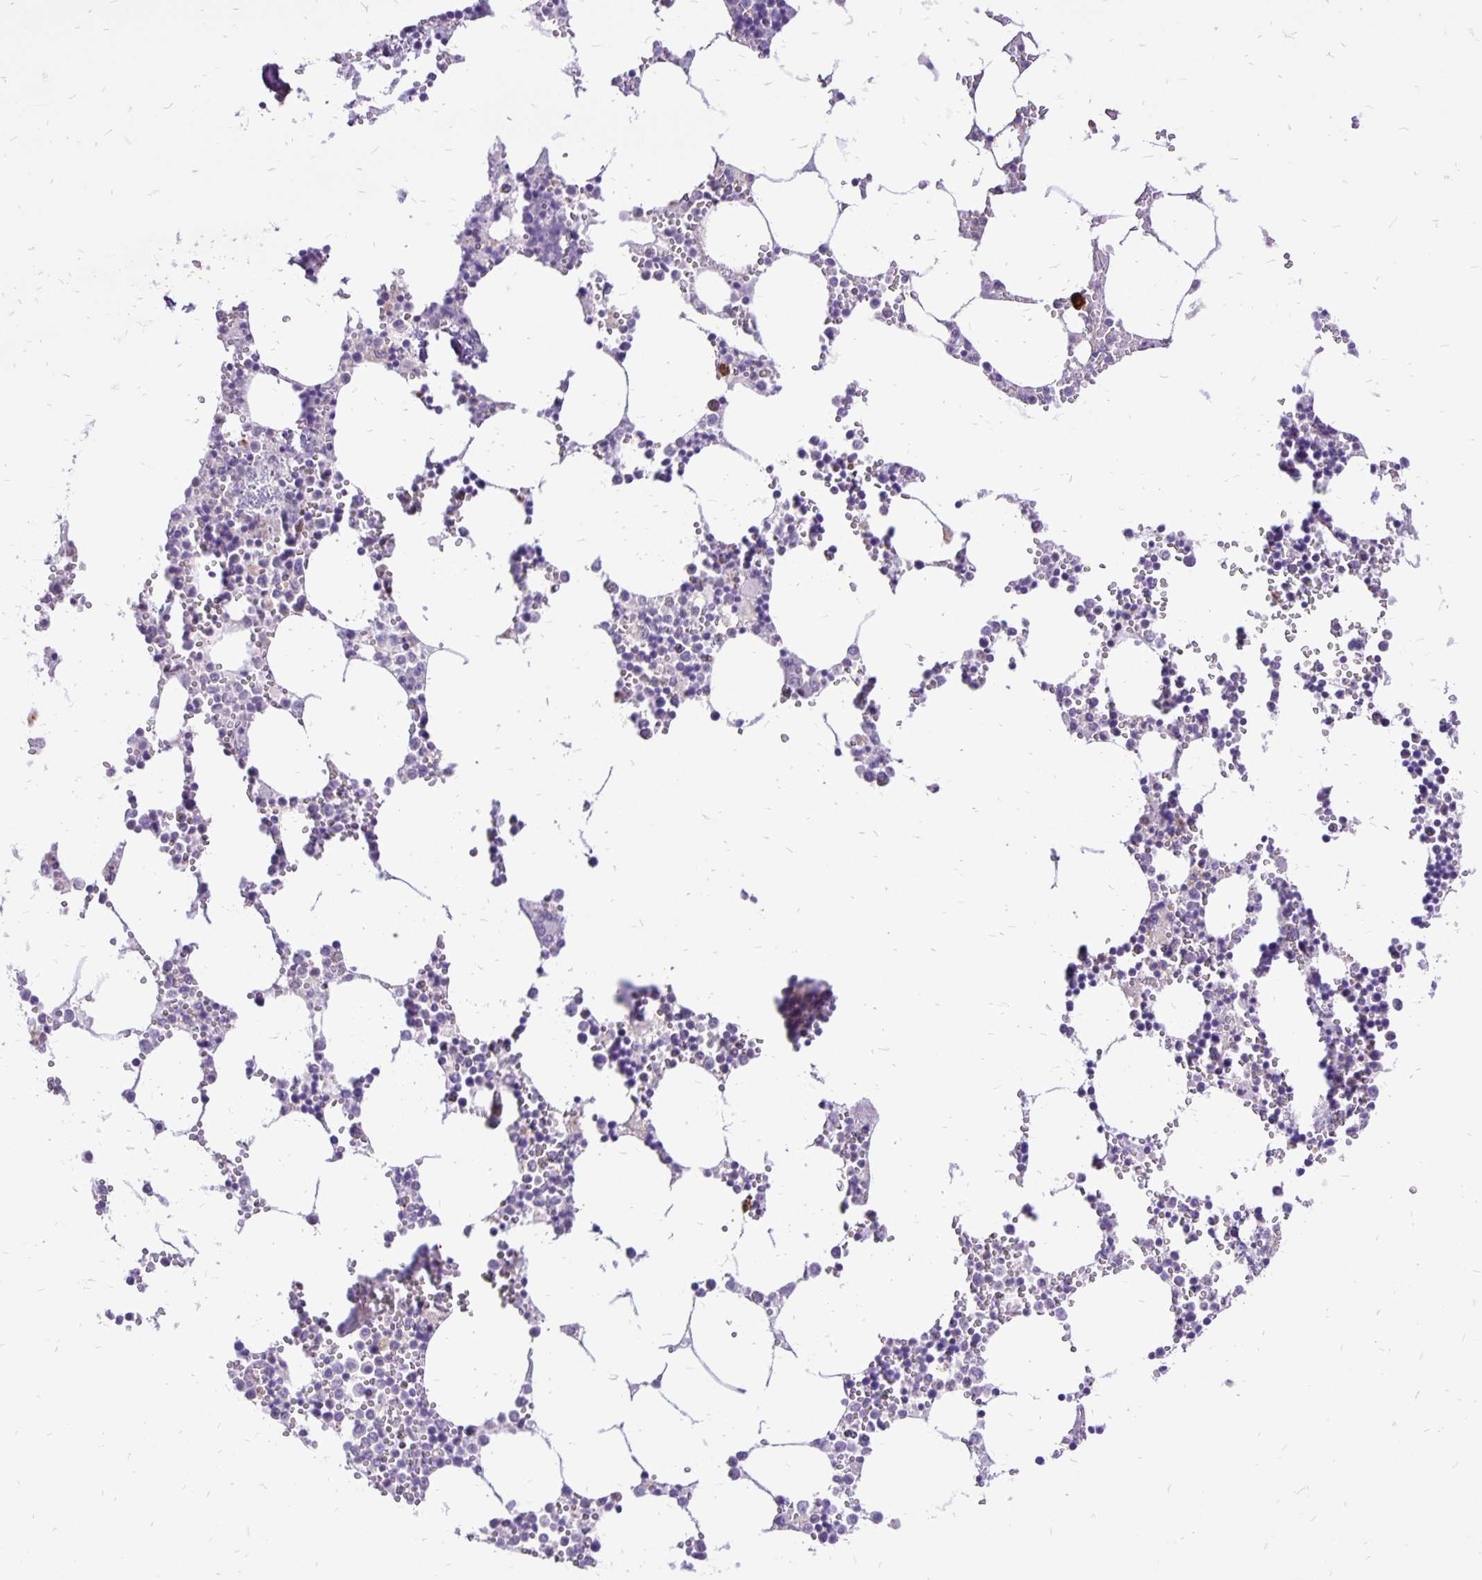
{"staining": {"intensity": "negative", "quantity": "none", "location": "none"}, "tissue": "bone marrow", "cell_type": "Hematopoietic cells", "image_type": "normal", "snomed": [{"axis": "morphology", "description": "Normal tissue, NOS"}, {"axis": "topography", "description": "Bone marrow"}], "caption": "IHC micrograph of benign human bone marrow stained for a protein (brown), which demonstrates no positivity in hematopoietic cells.", "gene": "EIF5A", "patient": {"sex": "male", "age": 54}}